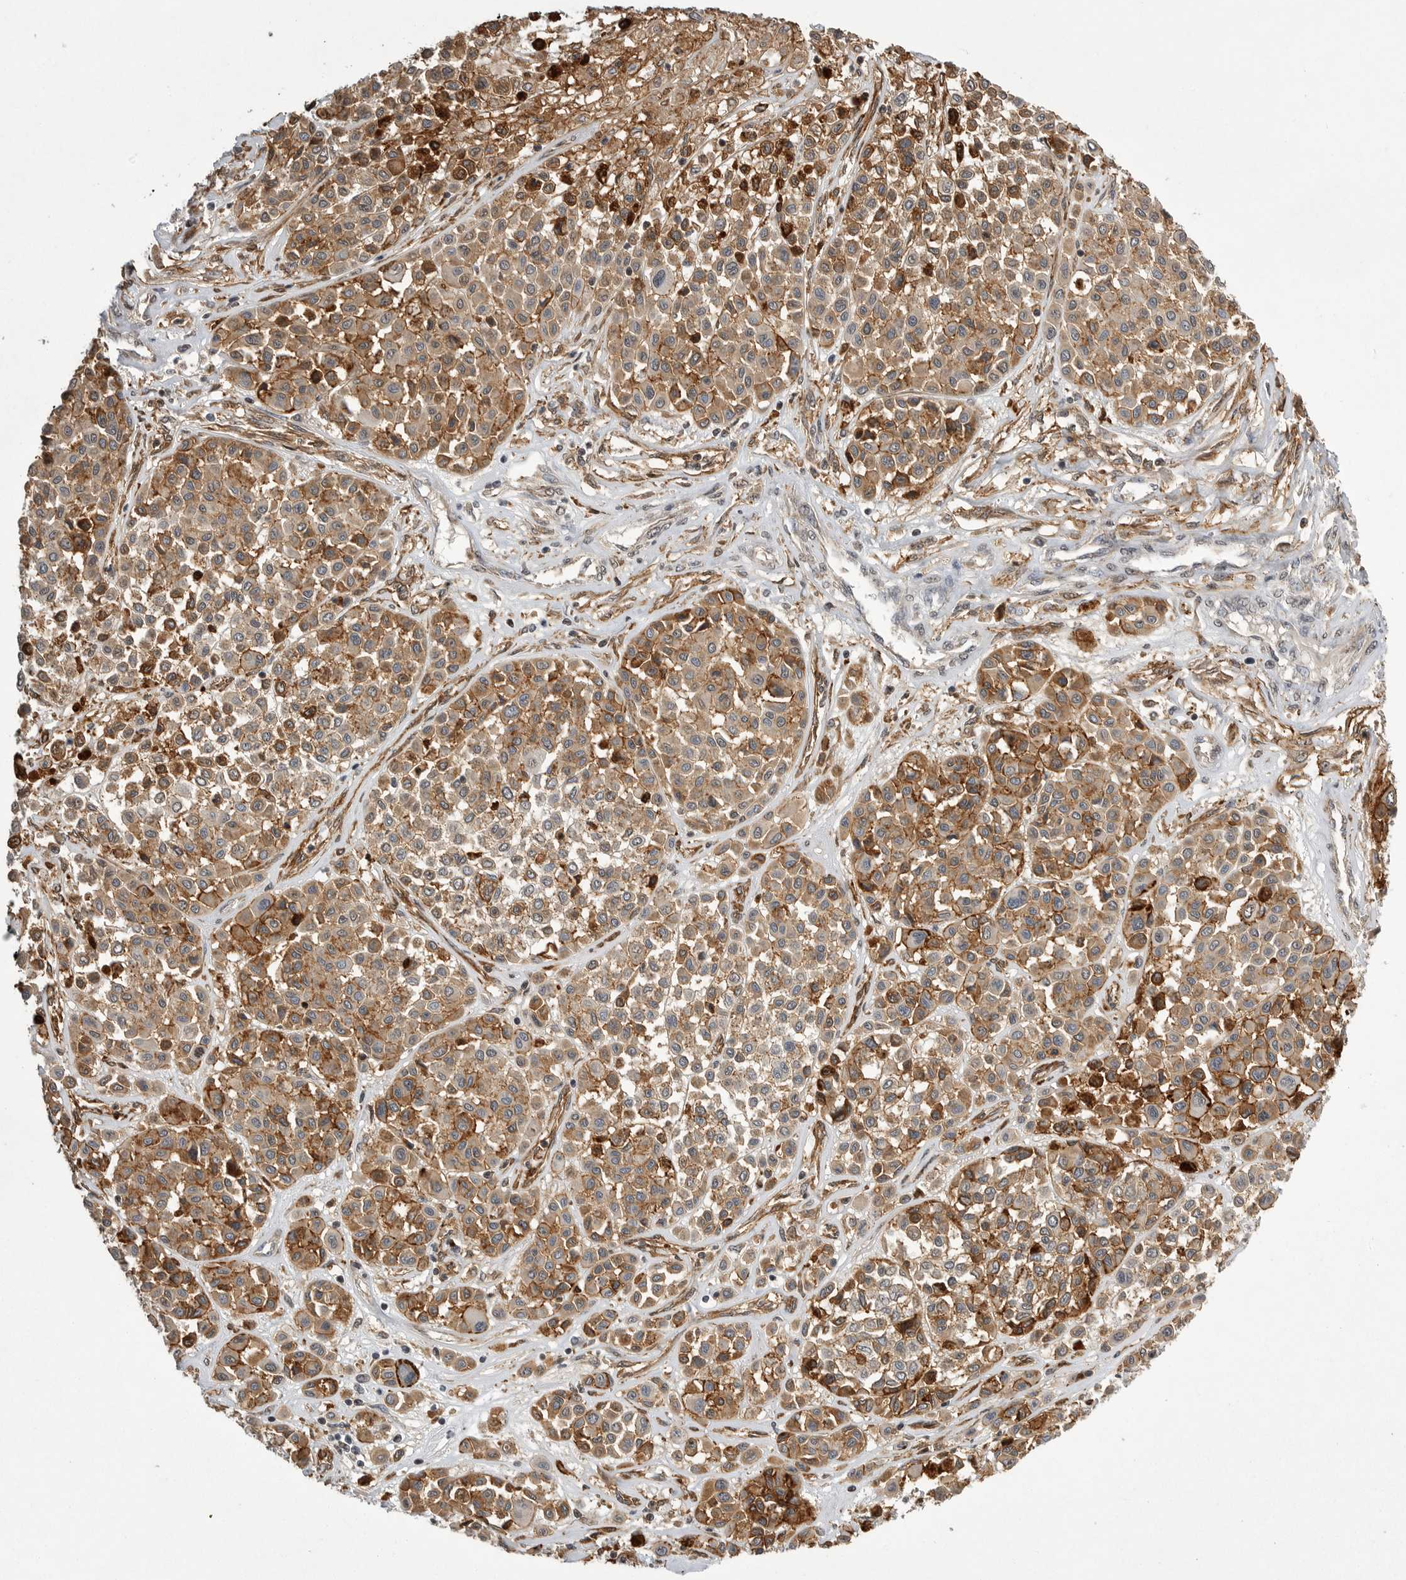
{"staining": {"intensity": "moderate", "quantity": ">75%", "location": "cytoplasmic/membranous"}, "tissue": "melanoma", "cell_type": "Tumor cells", "image_type": "cancer", "snomed": [{"axis": "morphology", "description": "Malignant melanoma, Metastatic site"}, {"axis": "topography", "description": "Soft tissue"}], "caption": "Human malignant melanoma (metastatic site) stained for a protein (brown) demonstrates moderate cytoplasmic/membranous positive positivity in approximately >75% of tumor cells.", "gene": "NECTIN1", "patient": {"sex": "male", "age": 41}}